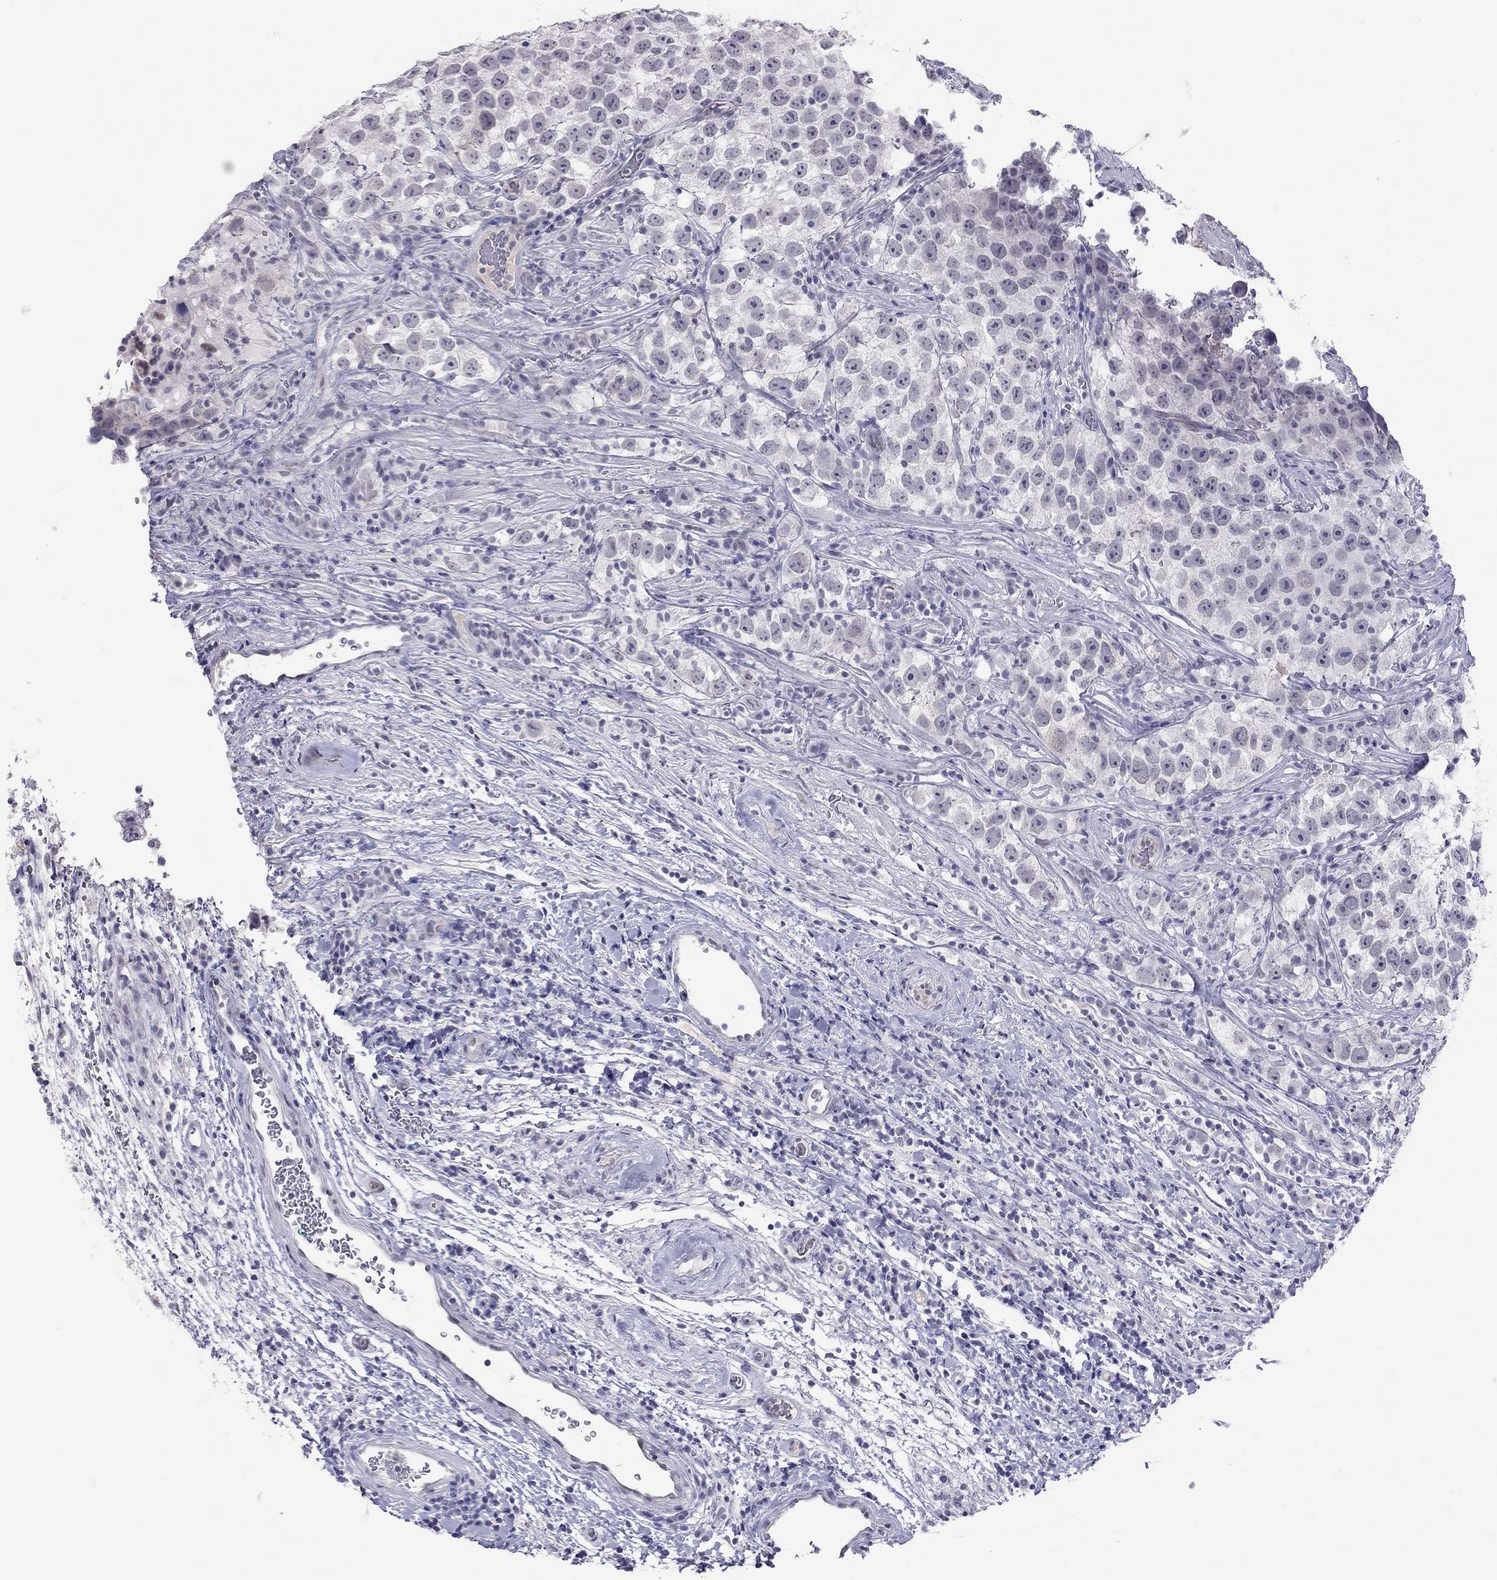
{"staining": {"intensity": "negative", "quantity": "none", "location": "none"}, "tissue": "testis cancer", "cell_type": "Tumor cells", "image_type": "cancer", "snomed": [{"axis": "morphology", "description": "Normal tissue, NOS"}, {"axis": "morphology", "description": "Seminoma, NOS"}, {"axis": "topography", "description": "Testis"}], "caption": "Immunohistochemistry (IHC) of human testis seminoma demonstrates no expression in tumor cells. (DAB (3,3'-diaminobenzidine) immunohistochemistry with hematoxylin counter stain).", "gene": "JHY", "patient": {"sex": "male", "age": 31}}